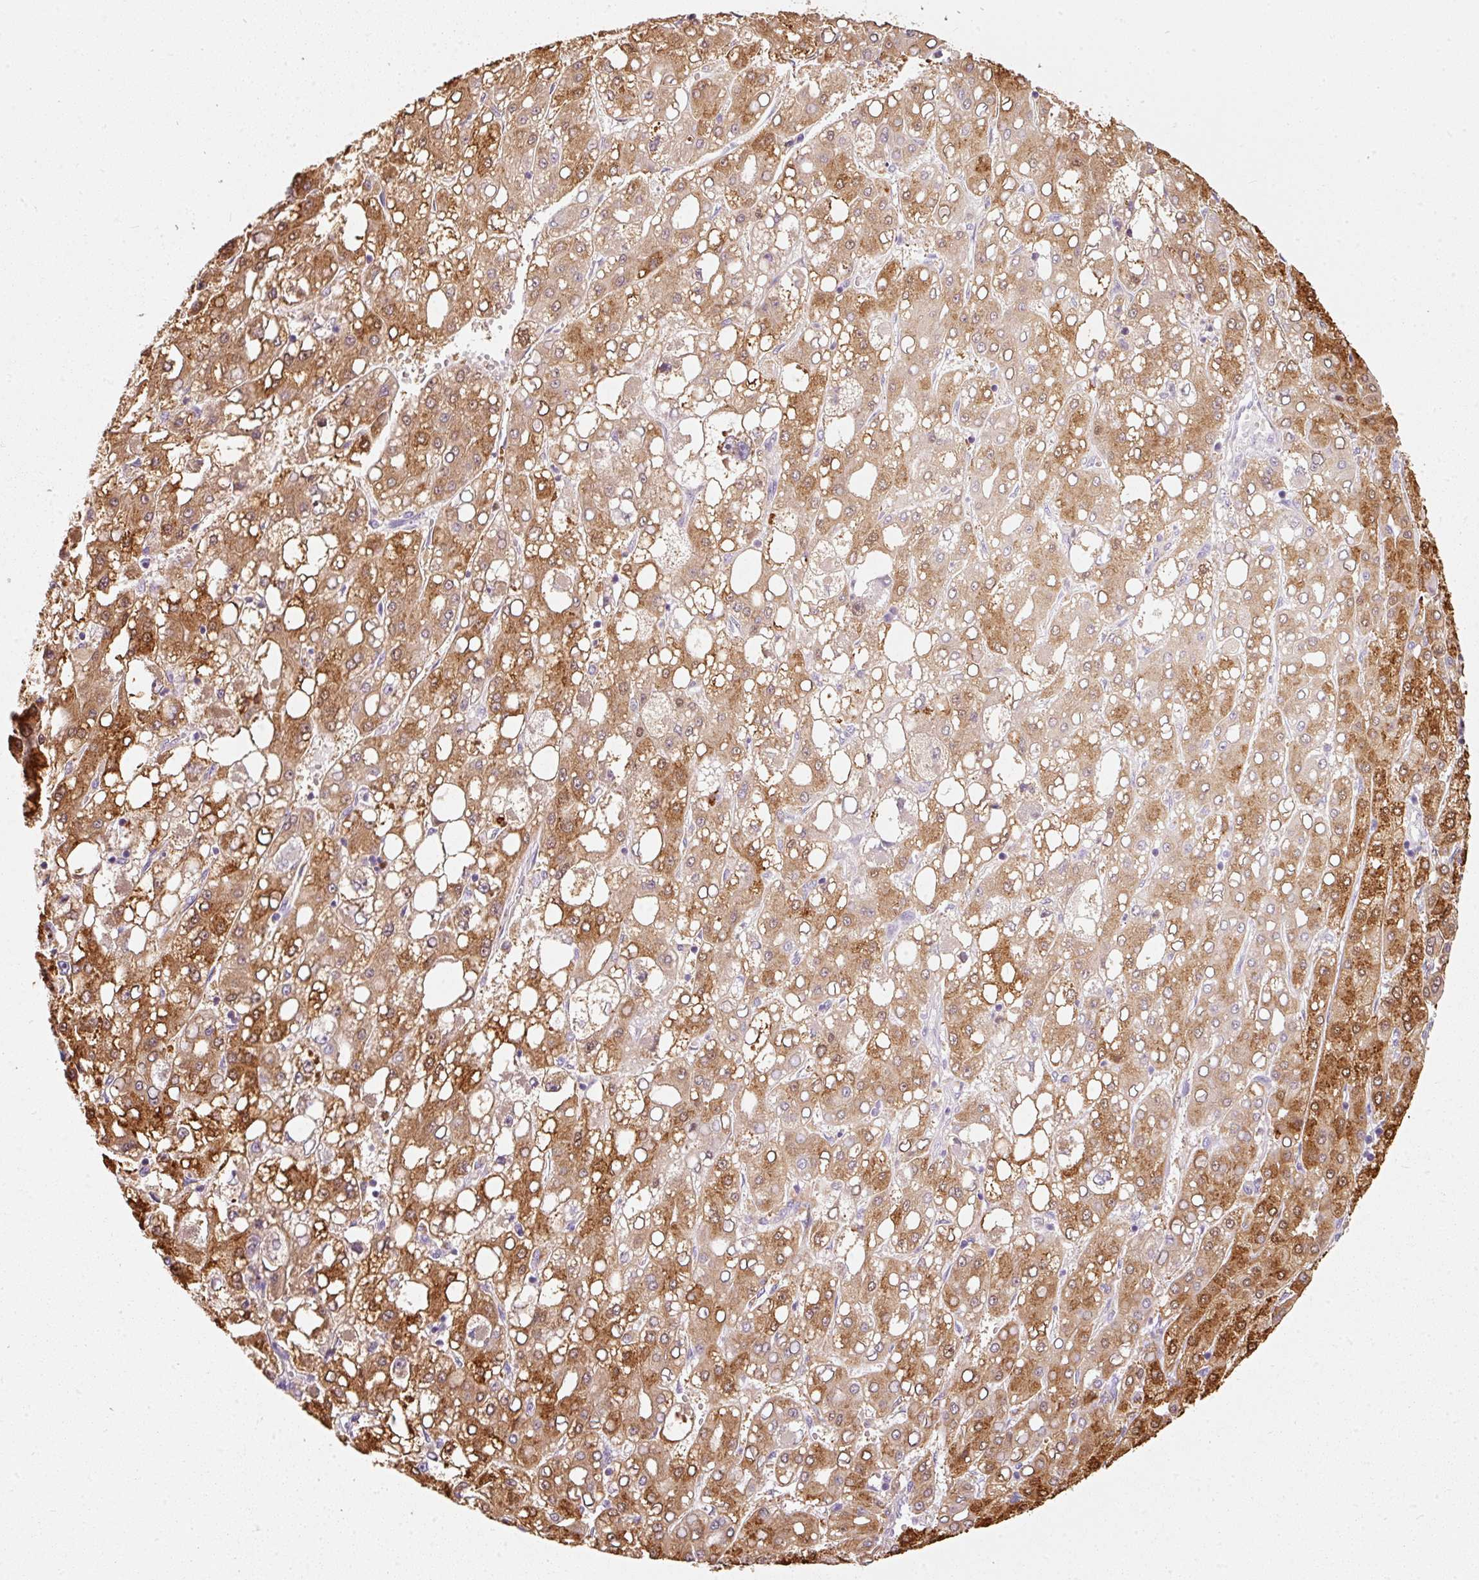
{"staining": {"intensity": "strong", "quantity": "25%-75%", "location": "cytoplasmic/membranous"}, "tissue": "liver cancer", "cell_type": "Tumor cells", "image_type": "cancer", "snomed": [{"axis": "morphology", "description": "Carcinoma, Hepatocellular, NOS"}, {"axis": "topography", "description": "Liver"}], "caption": "Immunohistochemical staining of liver hepatocellular carcinoma reveals high levels of strong cytoplasmic/membranous protein expression in about 25%-75% of tumor cells.", "gene": "IQGAP2", "patient": {"sex": "male", "age": 65}}